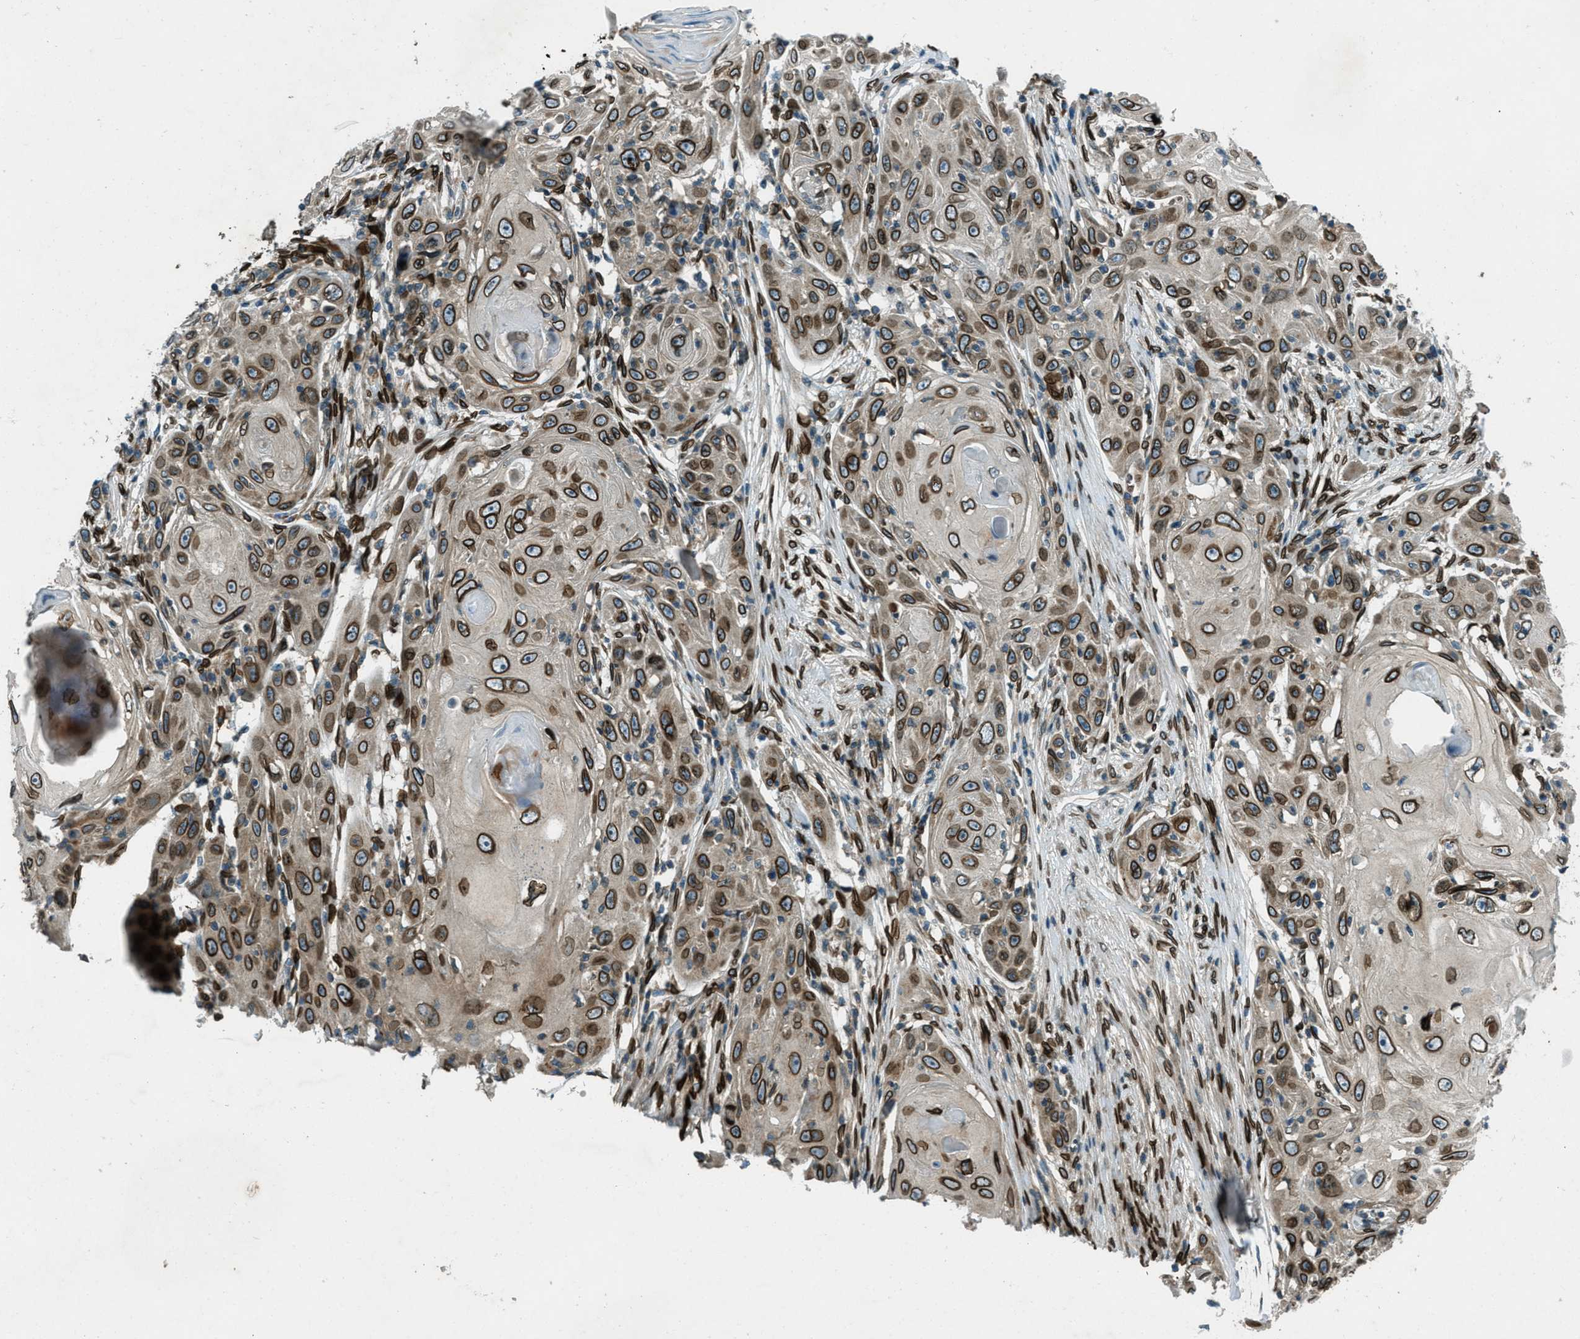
{"staining": {"intensity": "strong", "quantity": ">75%", "location": "cytoplasmic/membranous,nuclear"}, "tissue": "skin cancer", "cell_type": "Tumor cells", "image_type": "cancer", "snomed": [{"axis": "morphology", "description": "Squamous cell carcinoma, NOS"}, {"axis": "topography", "description": "Skin"}], "caption": "A high amount of strong cytoplasmic/membranous and nuclear staining is appreciated in about >75% of tumor cells in skin cancer (squamous cell carcinoma) tissue. The protein is shown in brown color, while the nuclei are stained blue.", "gene": "LEMD2", "patient": {"sex": "female", "age": 88}}